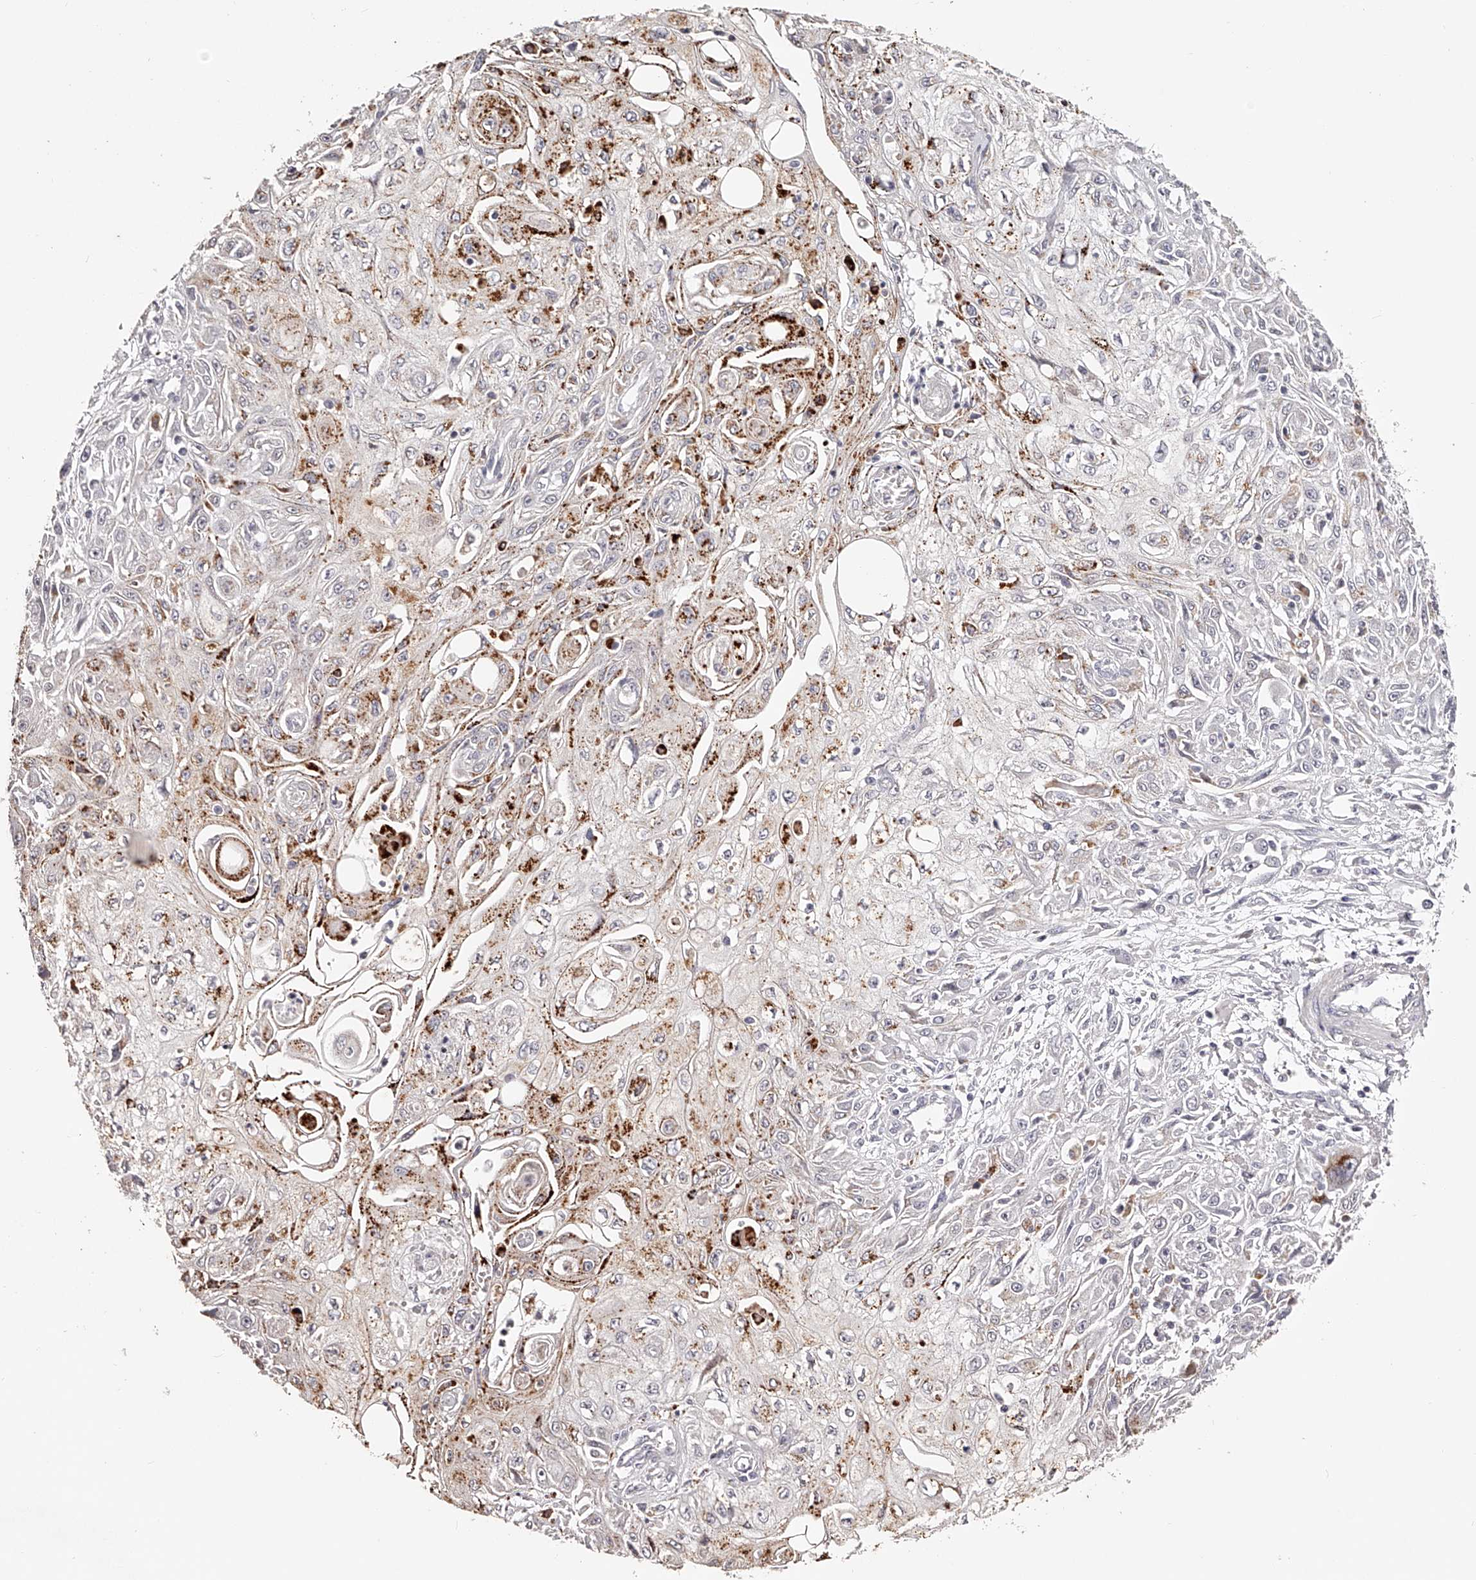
{"staining": {"intensity": "moderate", "quantity": "<25%", "location": "cytoplasmic/membranous"}, "tissue": "skin cancer", "cell_type": "Tumor cells", "image_type": "cancer", "snomed": [{"axis": "morphology", "description": "Squamous cell carcinoma, NOS"}, {"axis": "morphology", "description": "Squamous cell carcinoma, metastatic, NOS"}, {"axis": "topography", "description": "Skin"}, {"axis": "topography", "description": "Lymph node"}], "caption": "Skin metastatic squamous cell carcinoma stained for a protein (brown) shows moderate cytoplasmic/membranous positive expression in approximately <25% of tumor cells.", "gene": "SLC35D3", "patient": {"sex": "male", "age": 75}}